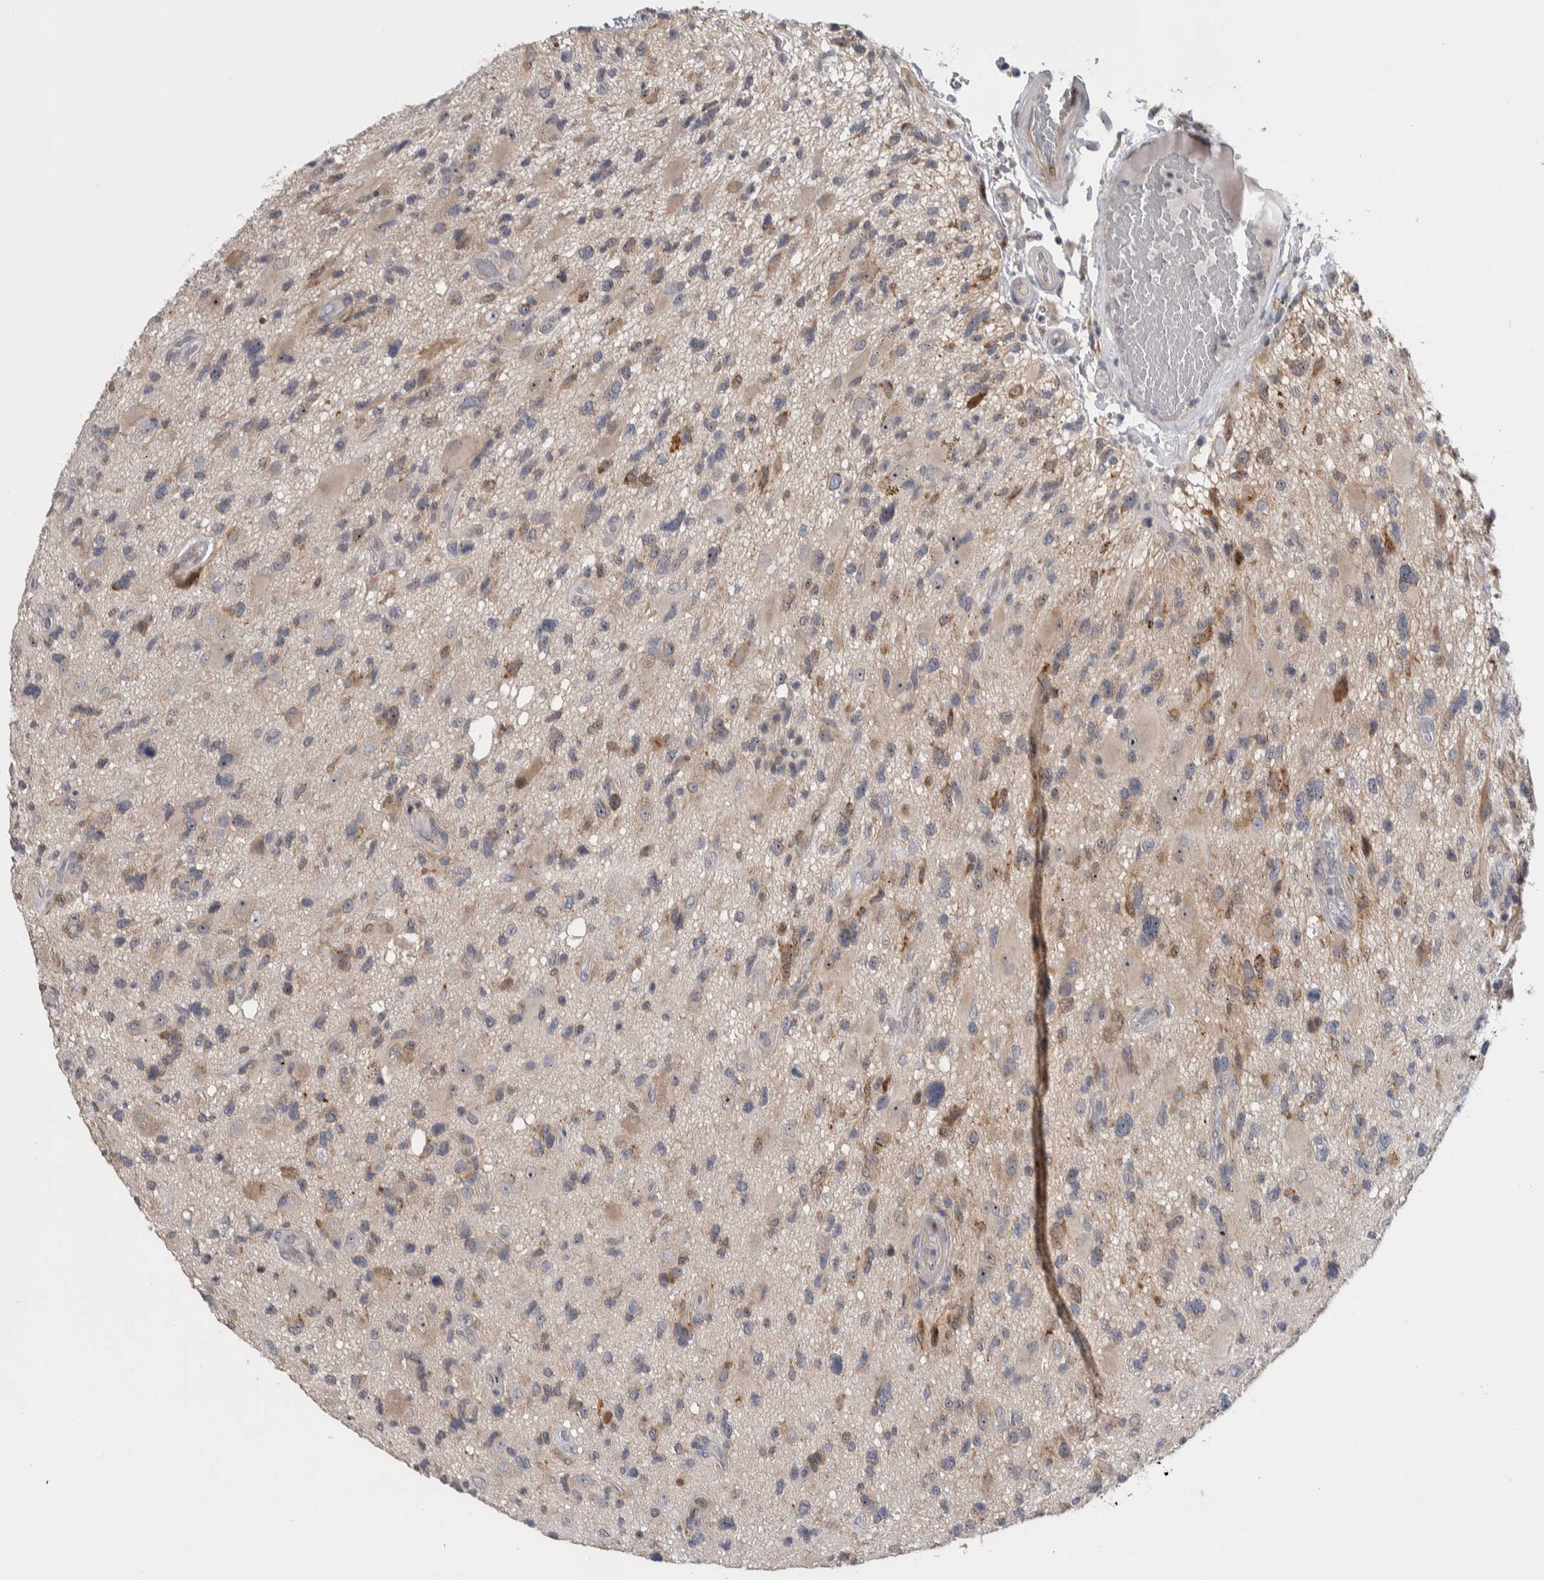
{"staining": {"intensity": "strong", "quantity": "<25%", "location": "cytoplasmic/membranous,nuclear"}, "tissue": "glioma", "cell_type": "Tumor cells", "image_type": "cancer", "snomed": [{"axis": "morphology", "description": "Glioma, malignant, High grade"}, {"axis": "topography", "description": "Brain"}], "caption": "The image exhibits staining of glioma, revealing strong cytoplasmic/membranous and nuclear protein positivity (brown color) within tumor cells. The staining was performed using DAB to visualize the protein expression in brown, while the nuclei were stained in blue with hematoxylin (Magnification: 20x).", "gene": "PRRG4", "patient": {"sex": "male", "age": 33}}